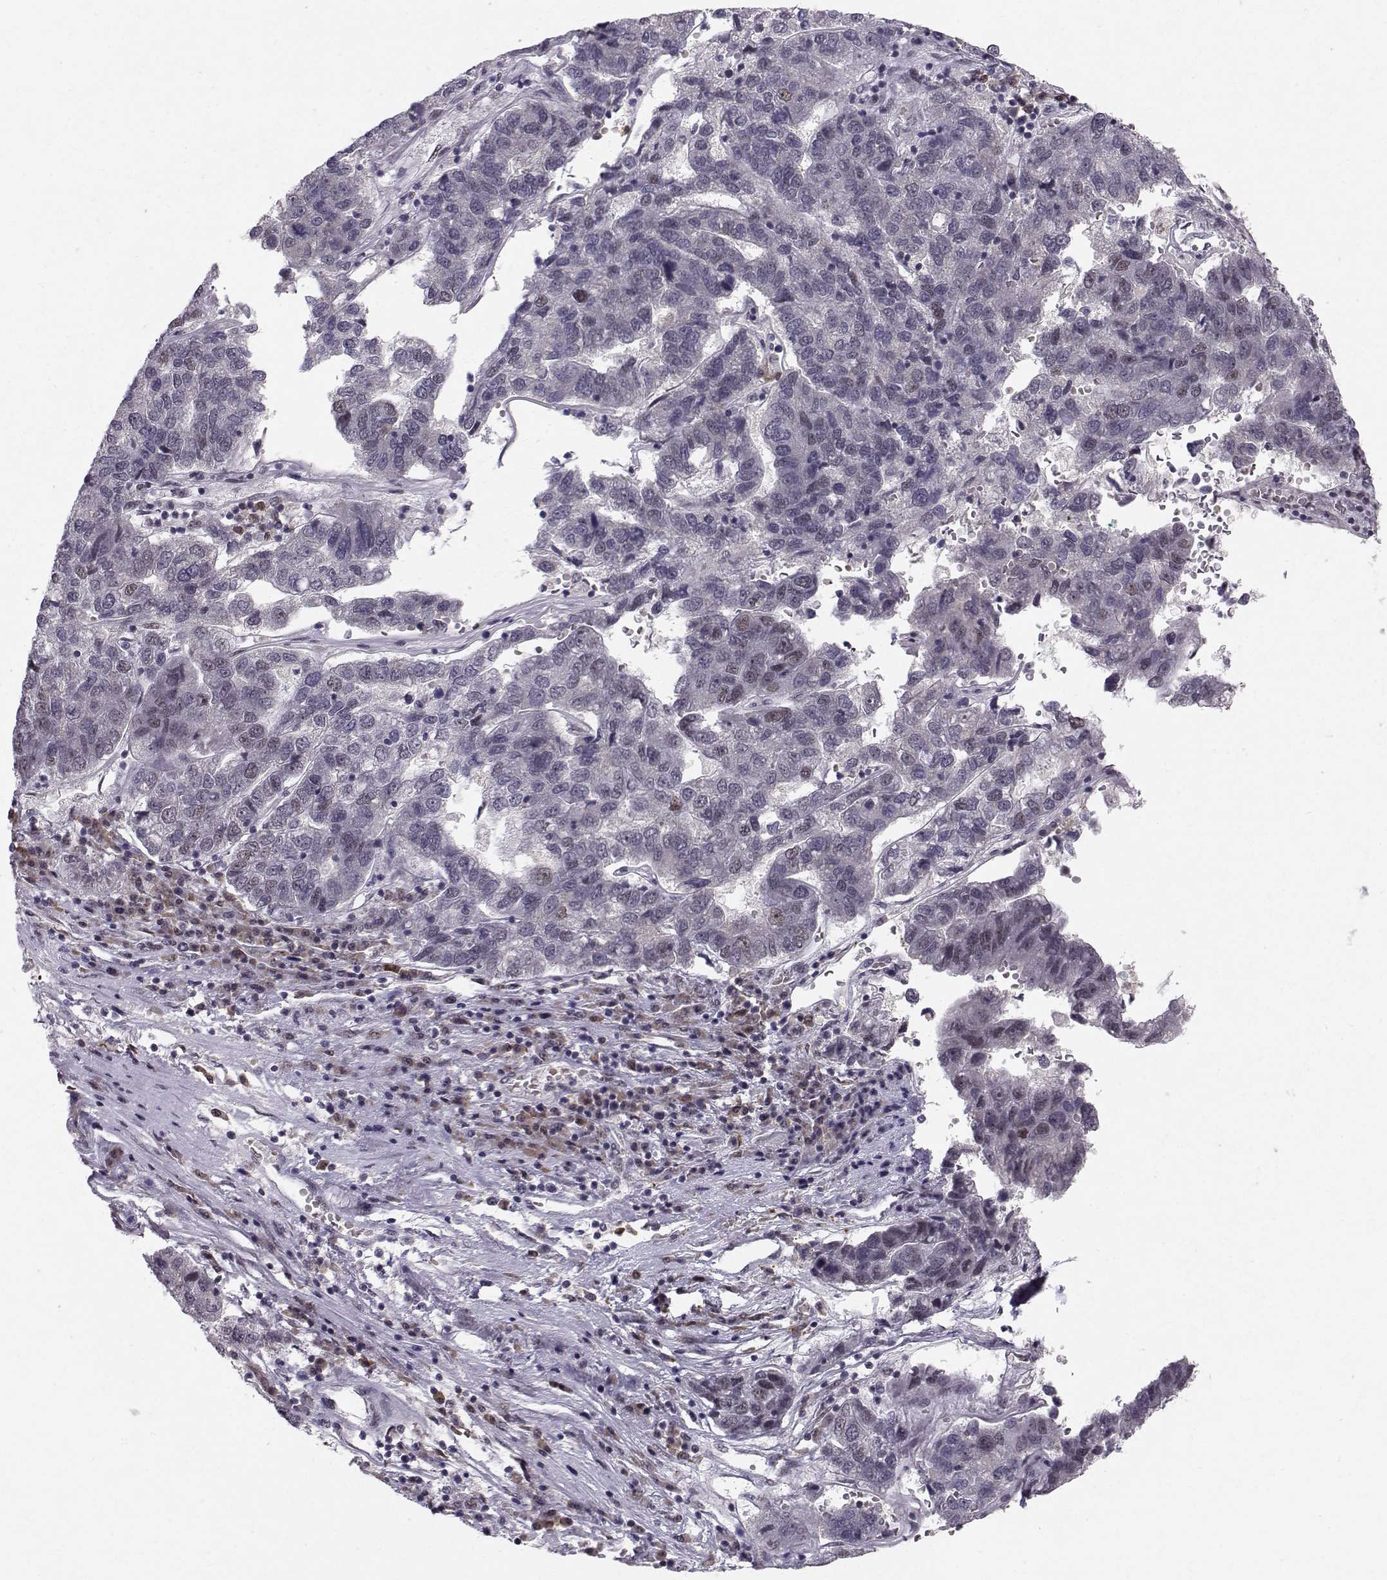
{"staining": {"intensity": "negative", "quantity": "none", "location": "none"}, "tissue": "pancreatic cancer", "cell_type": "Tumor cells", "image_type": "cancer", "snomed": [{"axis": "morphology", "description": "Adenocarcinoma, NOS"}, {"axis": "topography", "description": "Pancreas"}], "caption": "Protein analysis of pancreatic cancer (adenocarcinoma) displays no significant staining in tumor cells.", "gene": "RPP38", "patient": {"sex": "female", "age": 61}}